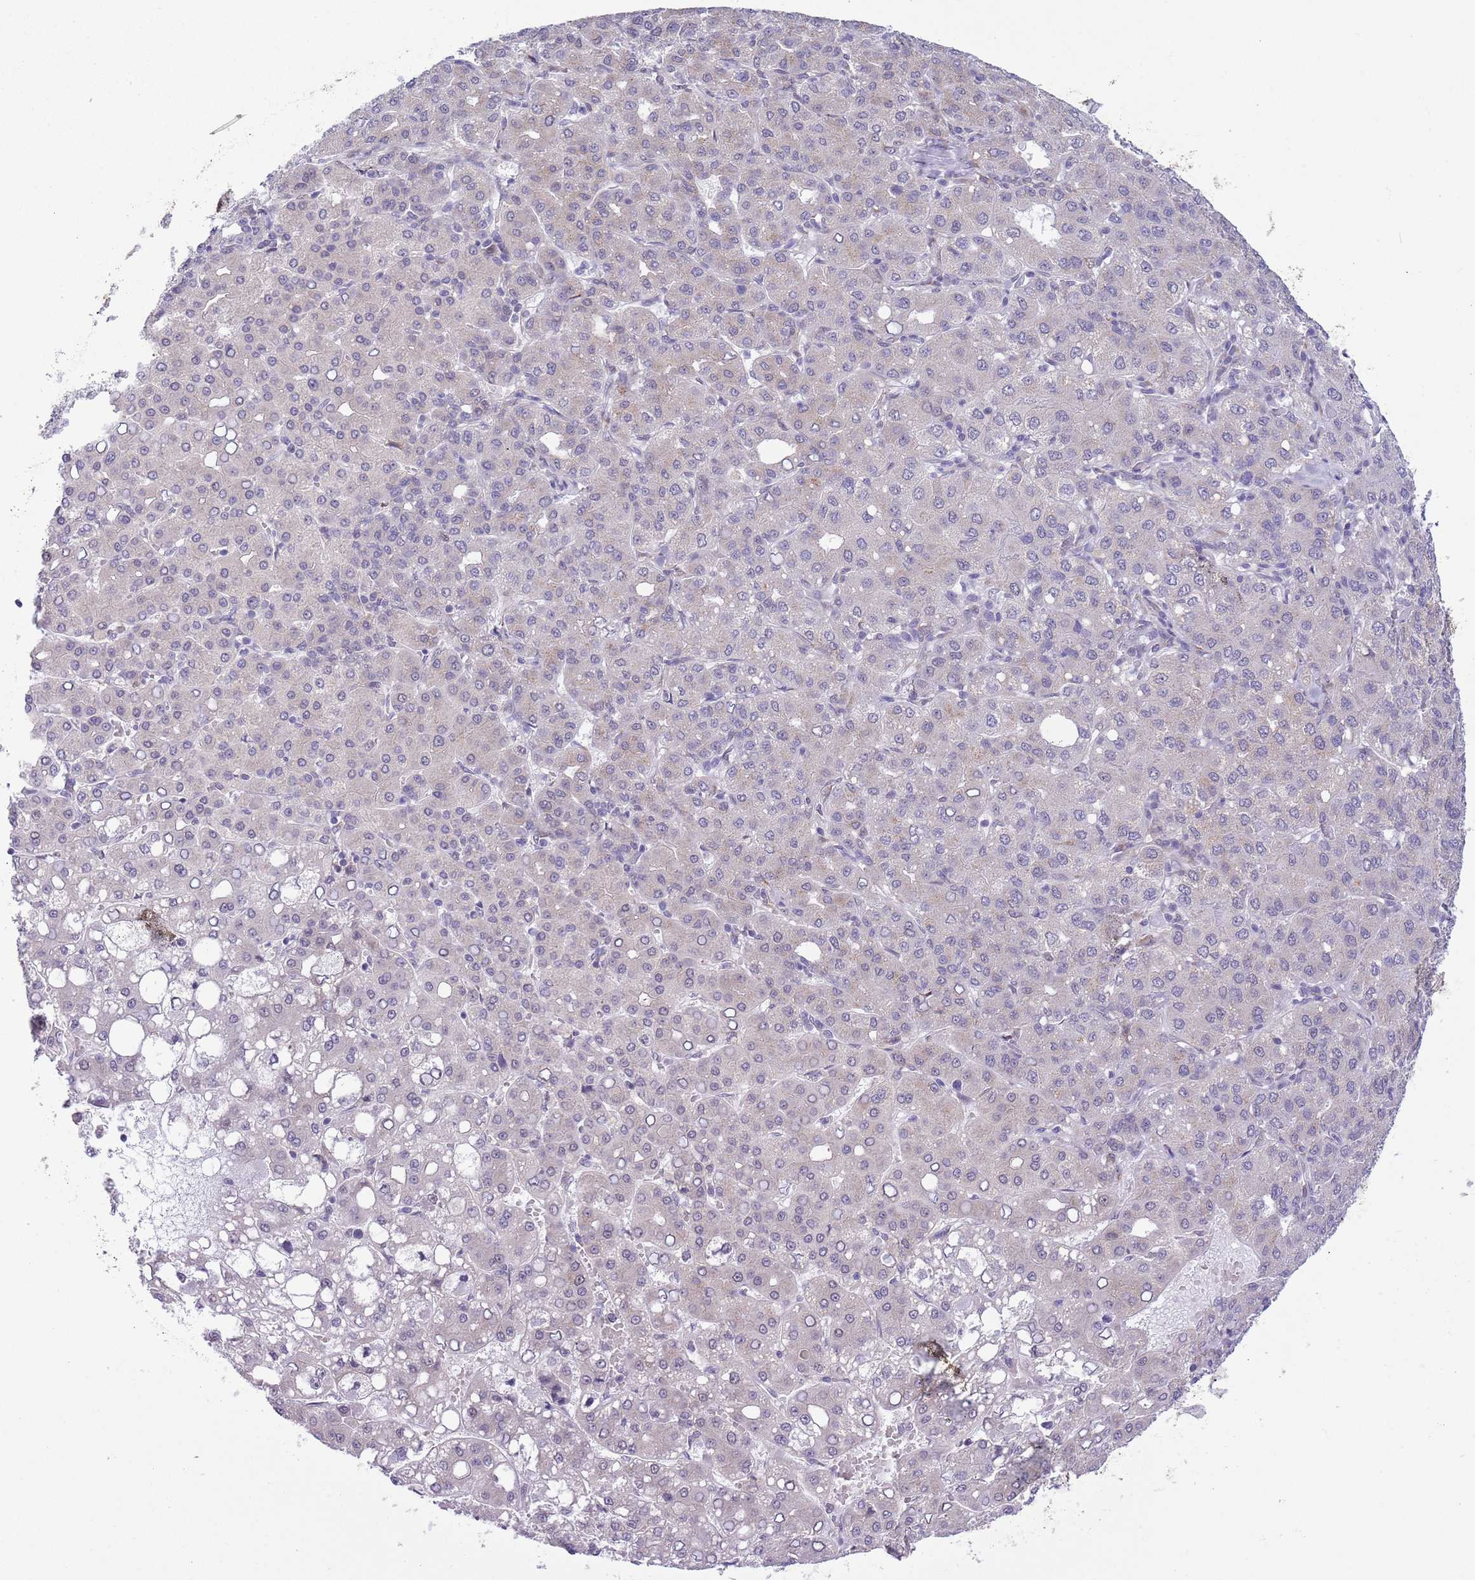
{"staining": {"intensity": "negative", "quantity": "none", "location": "none"}, "tissue": "liver cancer", "cell_type": "Tumor cells", "image_type": "cancer", "snomed": [{"axis": "morphology", "description": "Carcinoma, Hepatocellular, NOS"}, {"axis": "topography", "description": "Liver"}], "caption": "Immunohistochemistry histopathology image of neoplastic tissue: human liver cancer stained with DAB demonstrates no significant protein staining in tumor cells.", "gene": "ZNF576", "patient": {"sex": "male", "age": 65}}